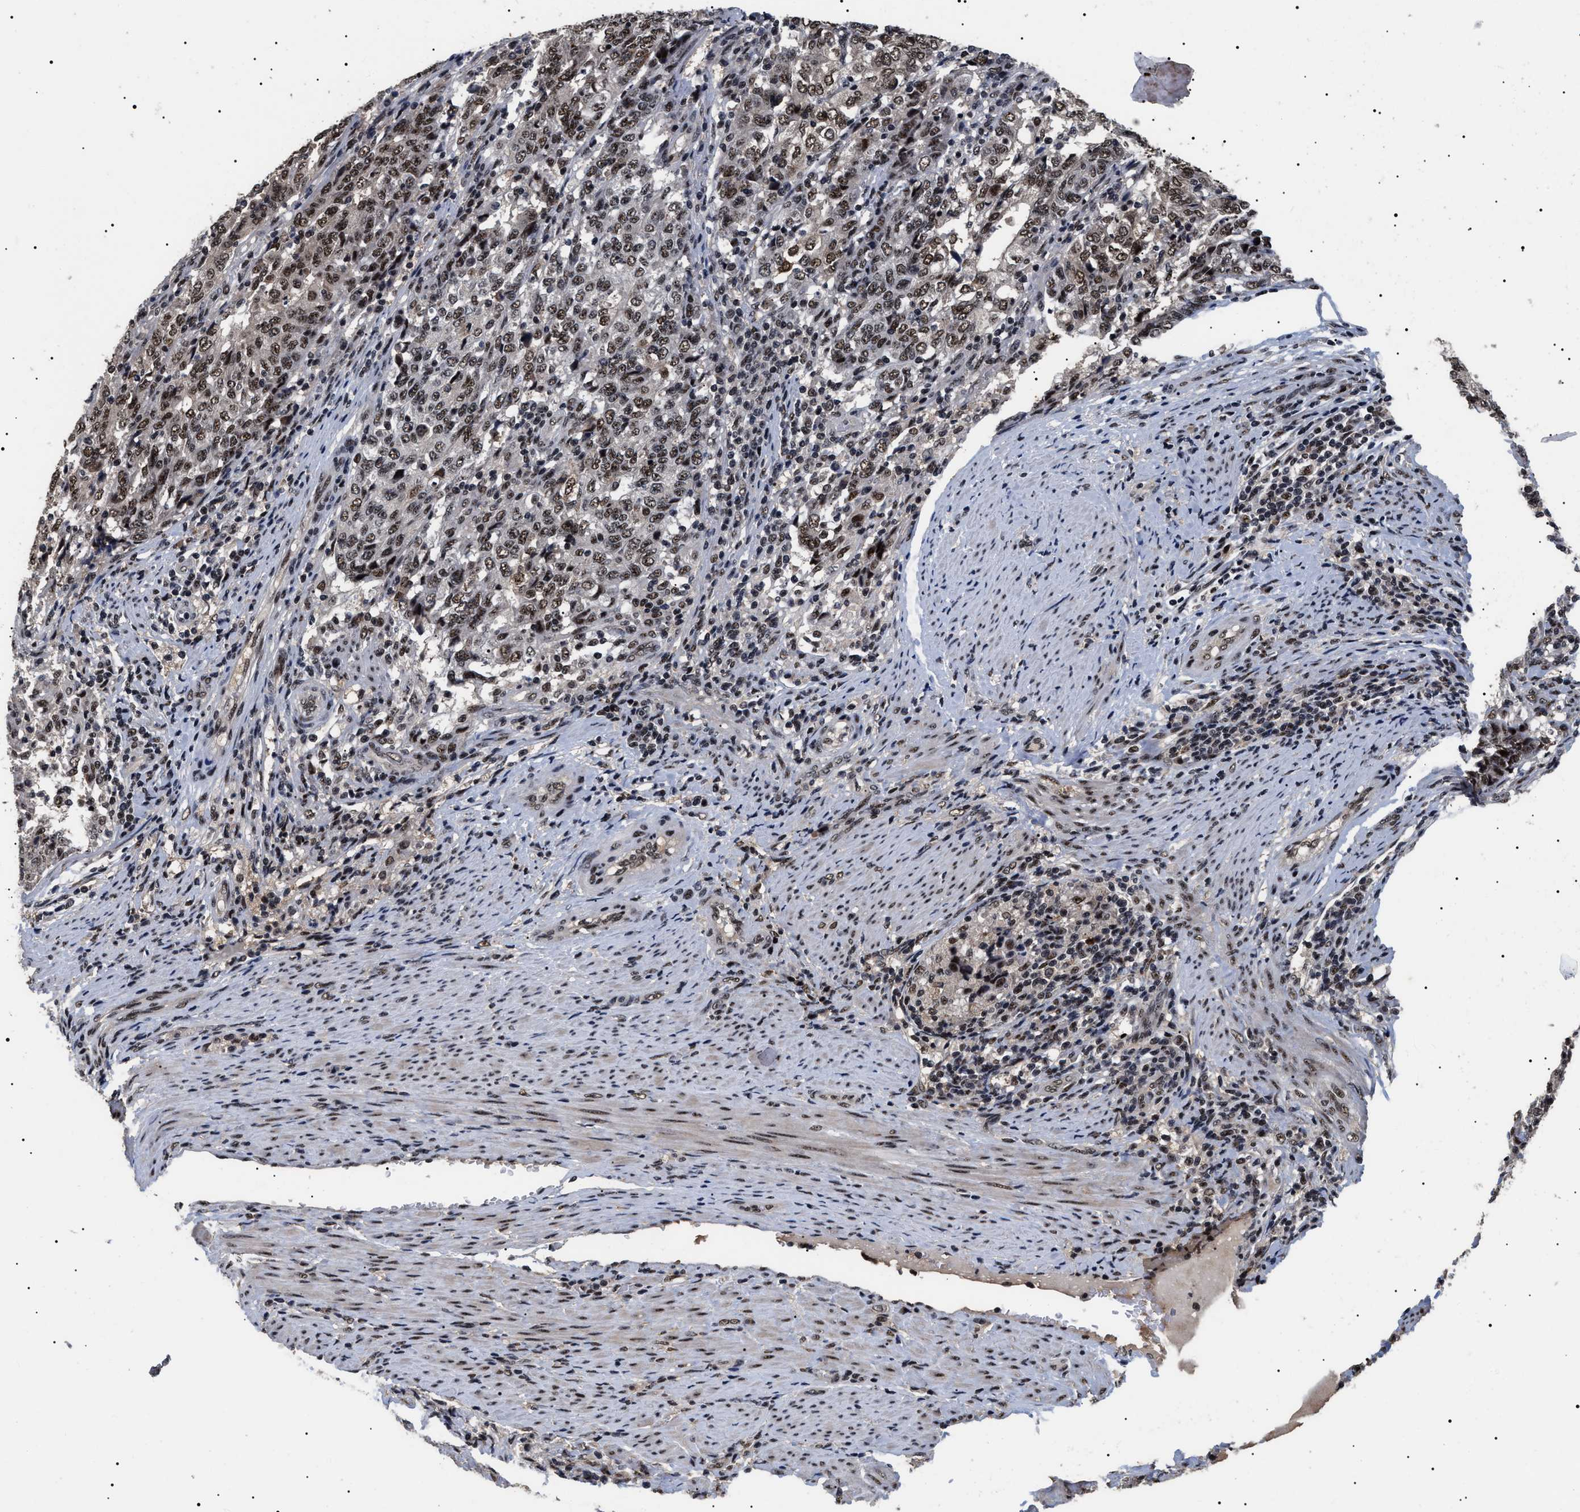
{"staining": {"intensity": "strong", "quantity": ">75%", "location": "nuclear"}, "tissue": "endometrial cancer", "cell_type": "Tumor cells", "image_type": "cancer", "snomed": [{"axis": "morphology", "description": "Adenocarcinoma, NOS"}, {"axis": "topography", "description": "Endometrium"}], "caption": "Strong nuclear staining for a protein is identified in approximately >75% of tumor cells of adenocarcinoma (endometrial) using IHC.", "gene": "CAAP1", "patient": {"sex": "female", "age": 80}}